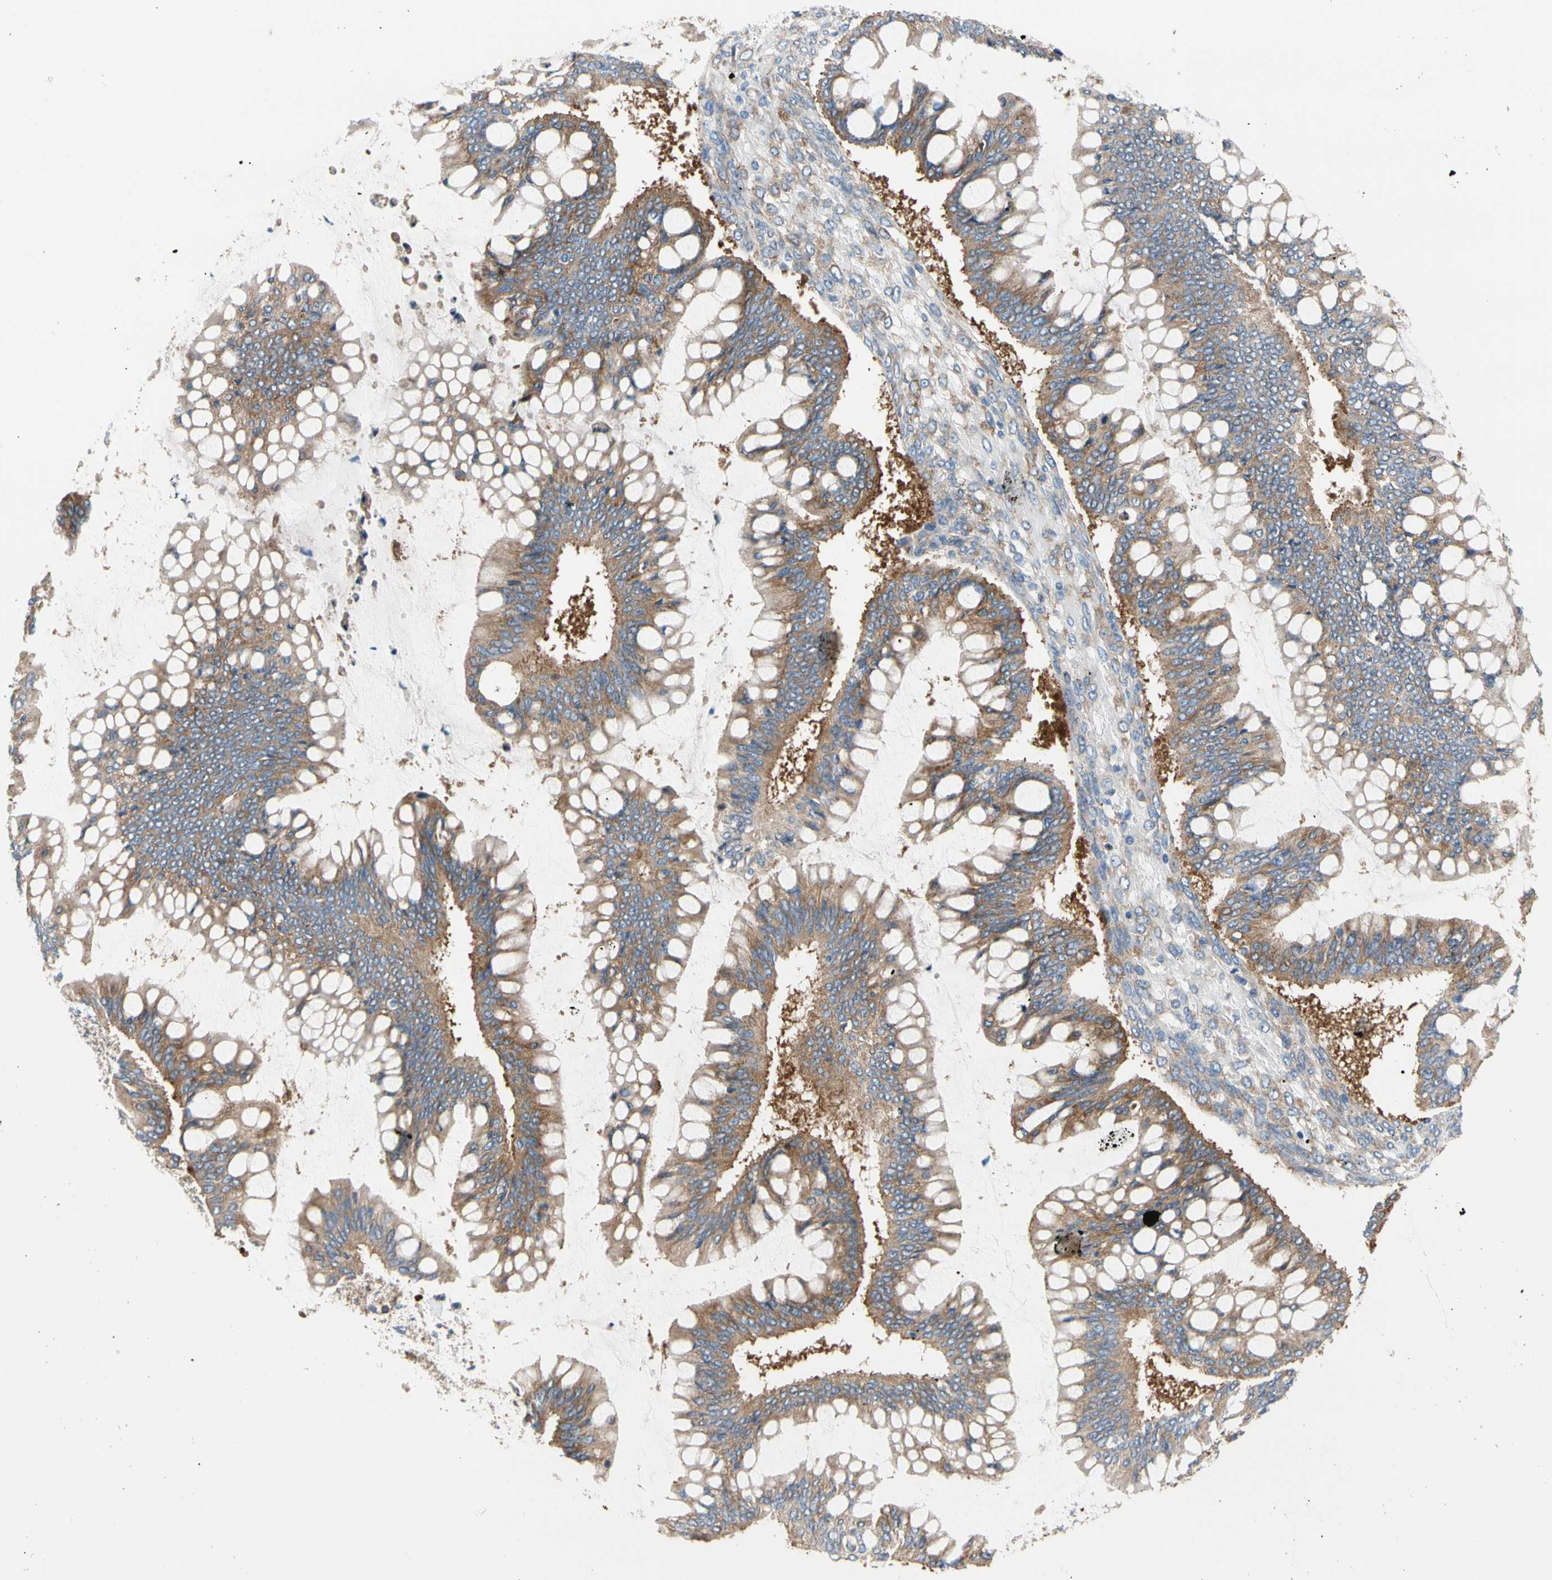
{"staining": {"intensity": "moderate", "quantity": ">75%", "location": "cytoplasmic/membranous"}, "tissue": "ovarian cancer", "cell_type": "Tumor cells", "image_type": "cancer", "snomed": [{"axis": "morphology", "description": "Cystadenocarcinoma, mucinous, NOS"}, {"axis": "topography", "description": "Ovary"}], "caption": "Protein expression analysis of human ovarian cancer (mucinous cystadenocarcinoma) reveals moderate cytoplasmic/membranous expression in approximately >75% of tumor cells. (DAB (3,3'-diaminobenzidine) IHC with brightfield microscopy, high magnification).", "gene": "GPHN", "patient": {"sex": "female", "age": 73}}